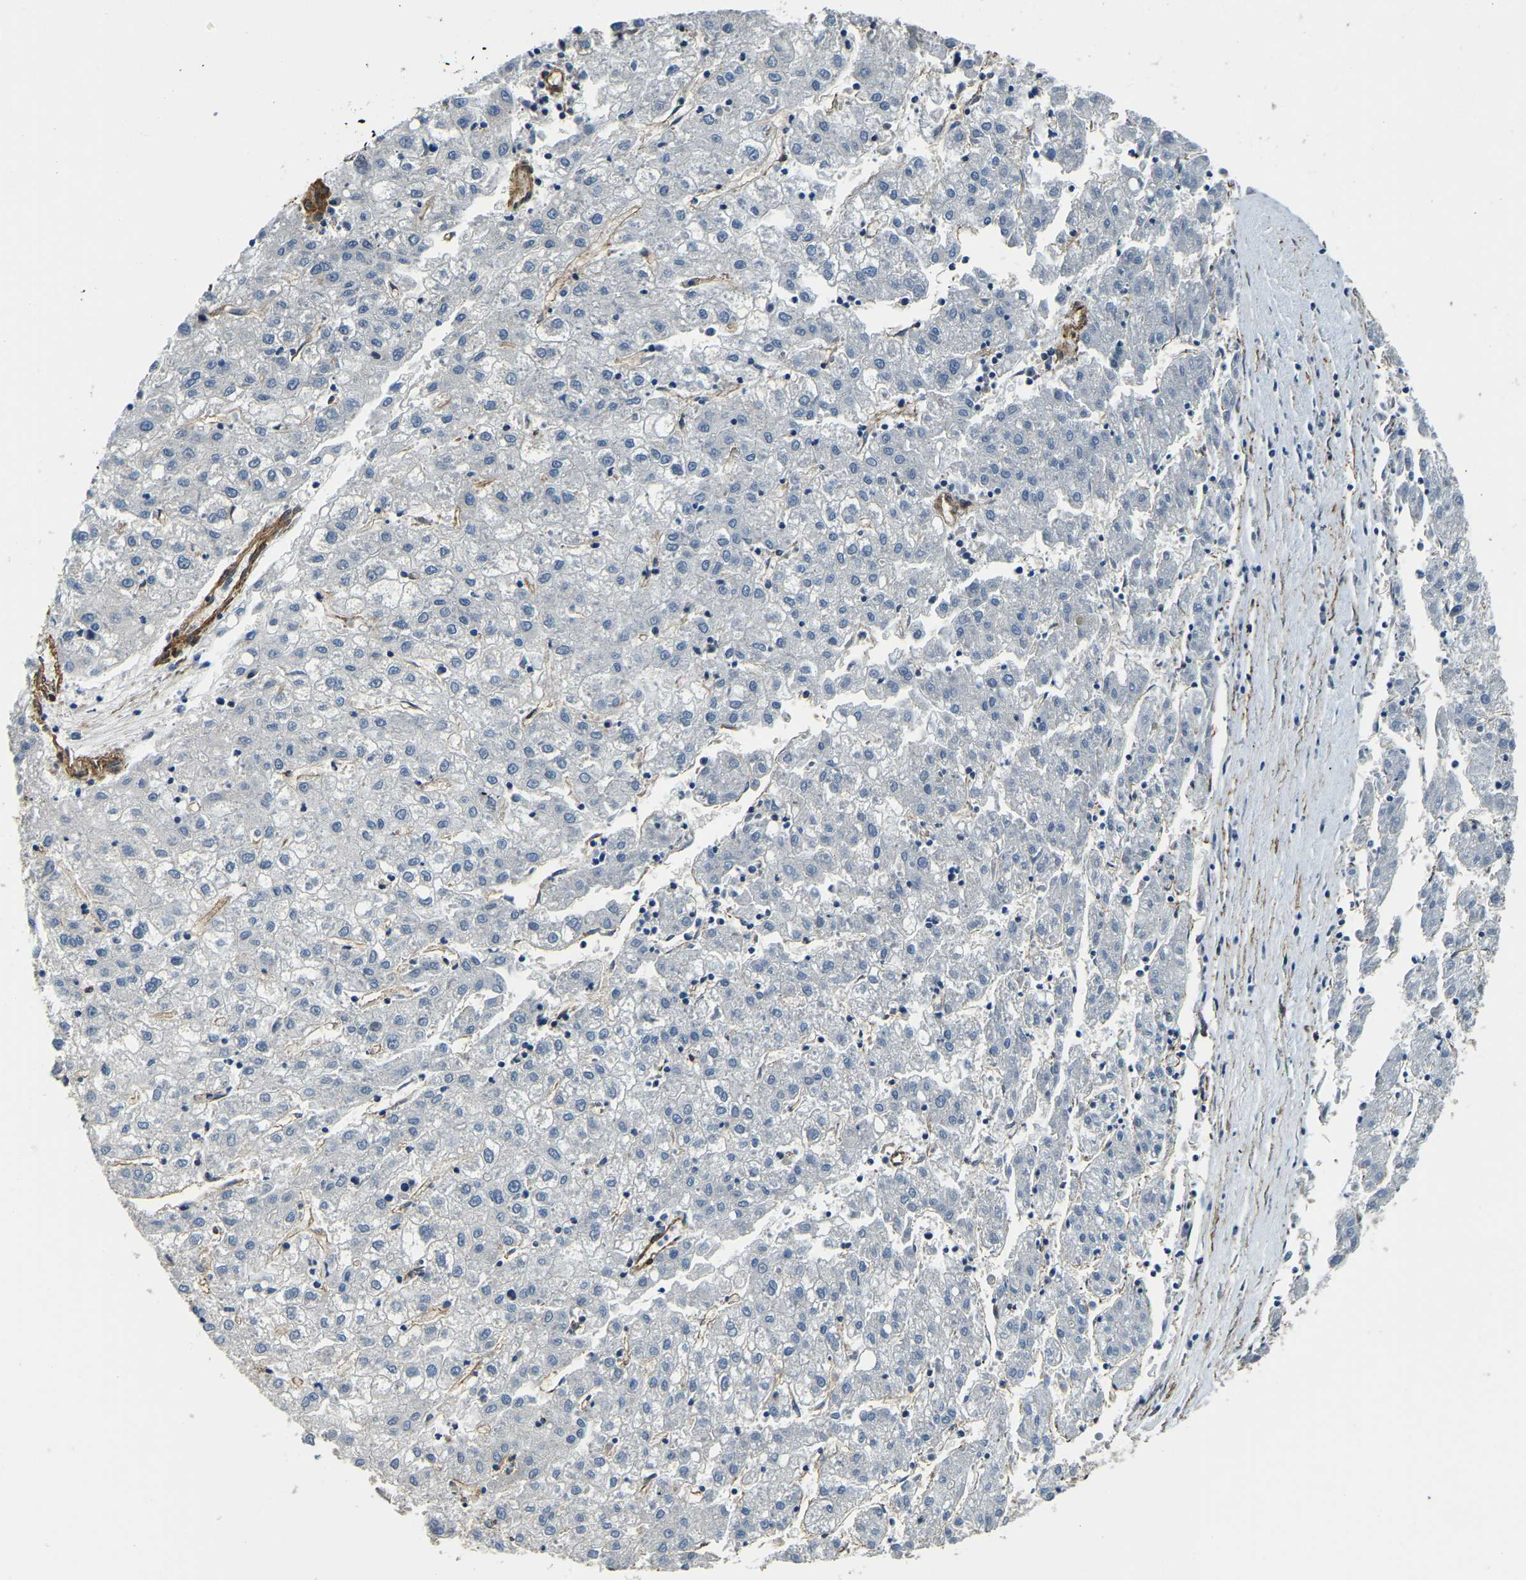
{"staining": {"intensity": "negative", "quantity": "none", "location": "none"}, "tissue": "liver cancer", "cell_type": "Tumor cells", "image_type": "cancer", "snomed": [{"axis": "morphology", "description": "Carcinoma, Hepatocellular, NOS"}, {"axis": "topography", "description": "Liver"}], "caption": "Tumor cells show no significant protein staining in liver cancer (hepatocellular carcinoma).", "gene": "RNF39", "patient": {"sex": "male", "age": 72}}